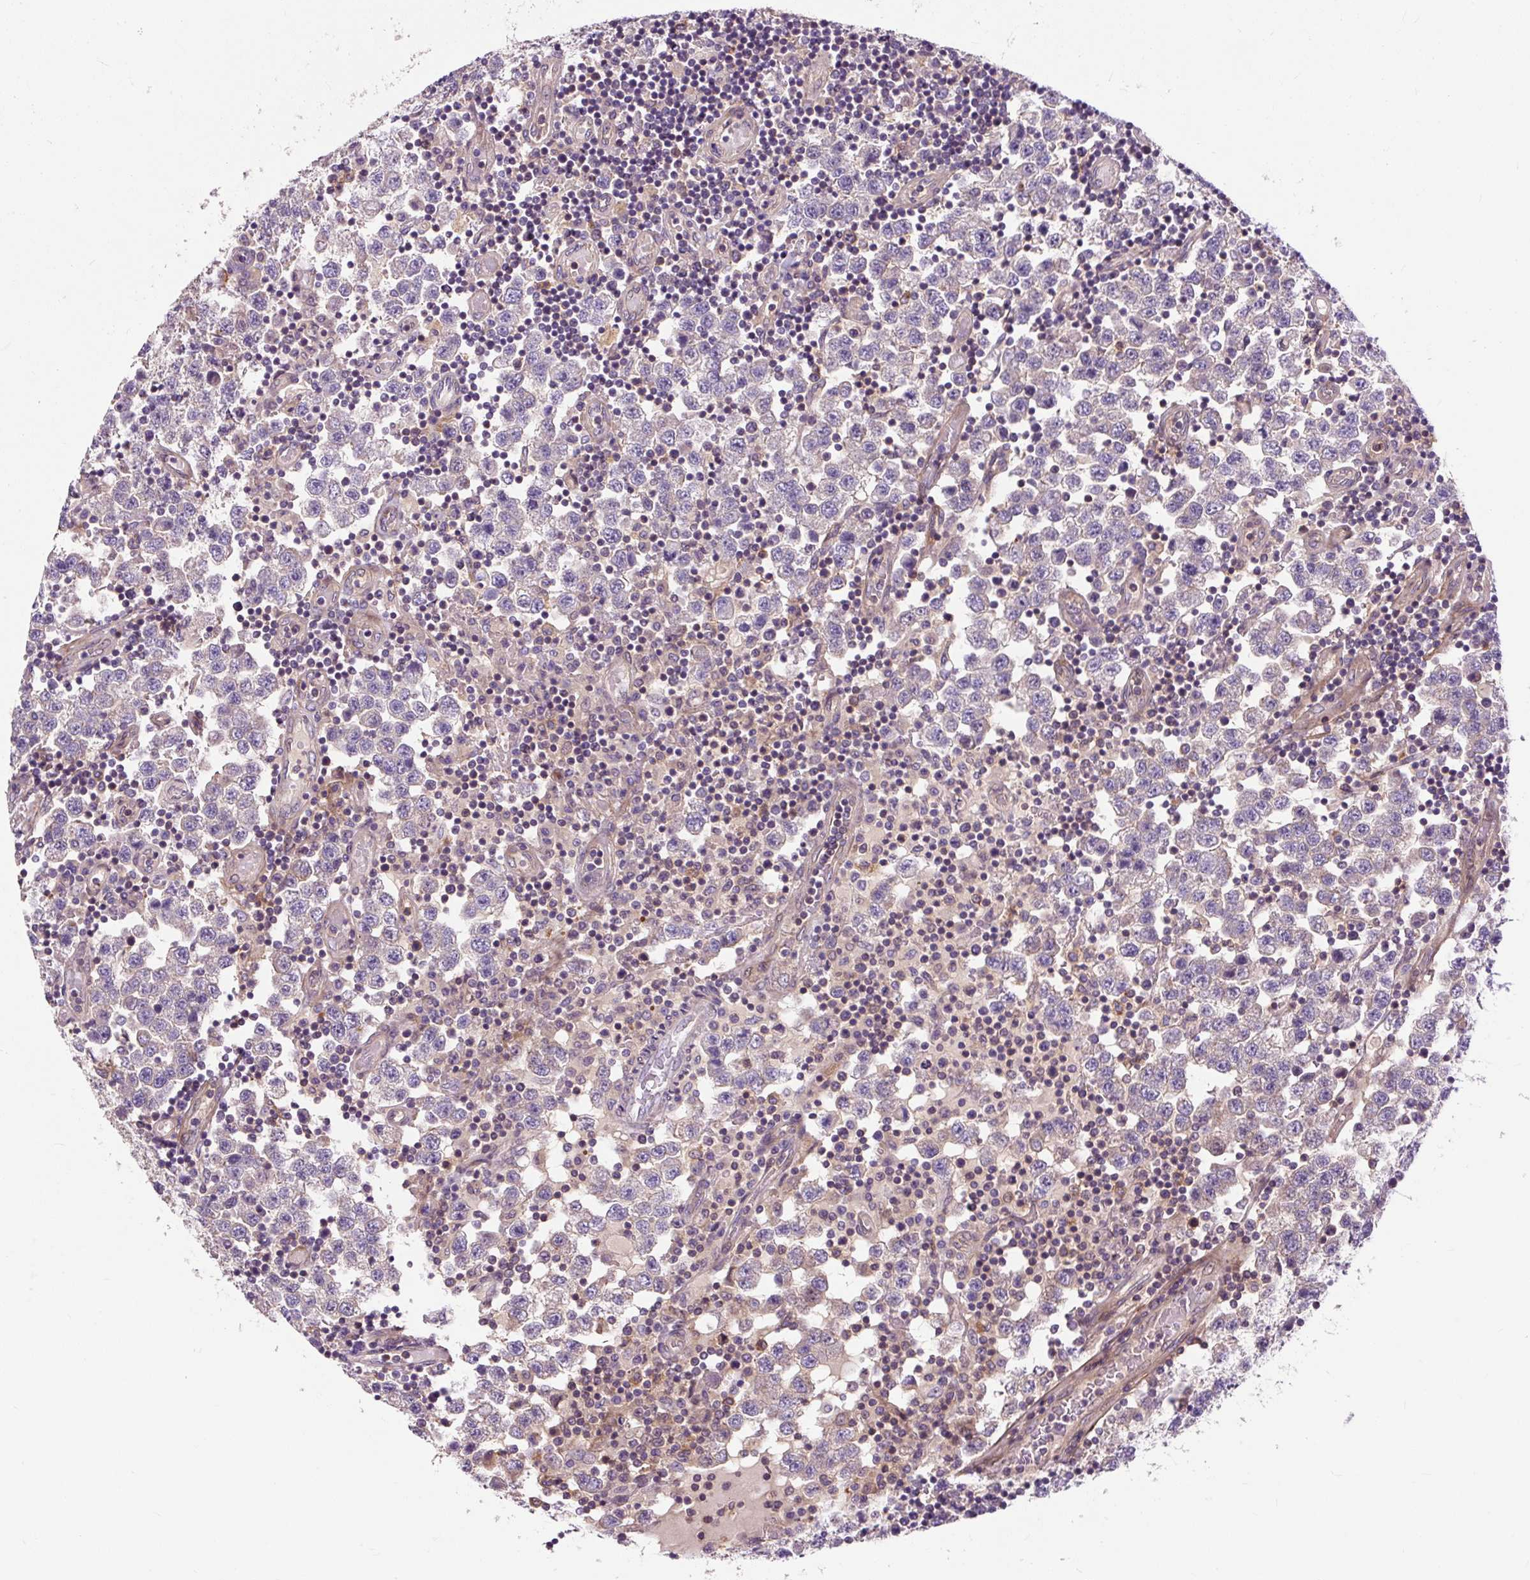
{"staining": {"intensity": "negative", "quantity": "none", "location": "none"}, "tissue": "testis cancer", "cell_type": "Tumor cells", "image_type": "cancer", "snomed": [{"axis": "morphology", "description": "Seminoma, NOS"}, {"axis": "topography", "description": "Testis"}], "caption": "Immunohistochemical staining of testis cancer (seminoma) displays no significant expression in tumor cells.", "gene": "PCDHGB3", "patient": {"sex": "male", "age": 34}}